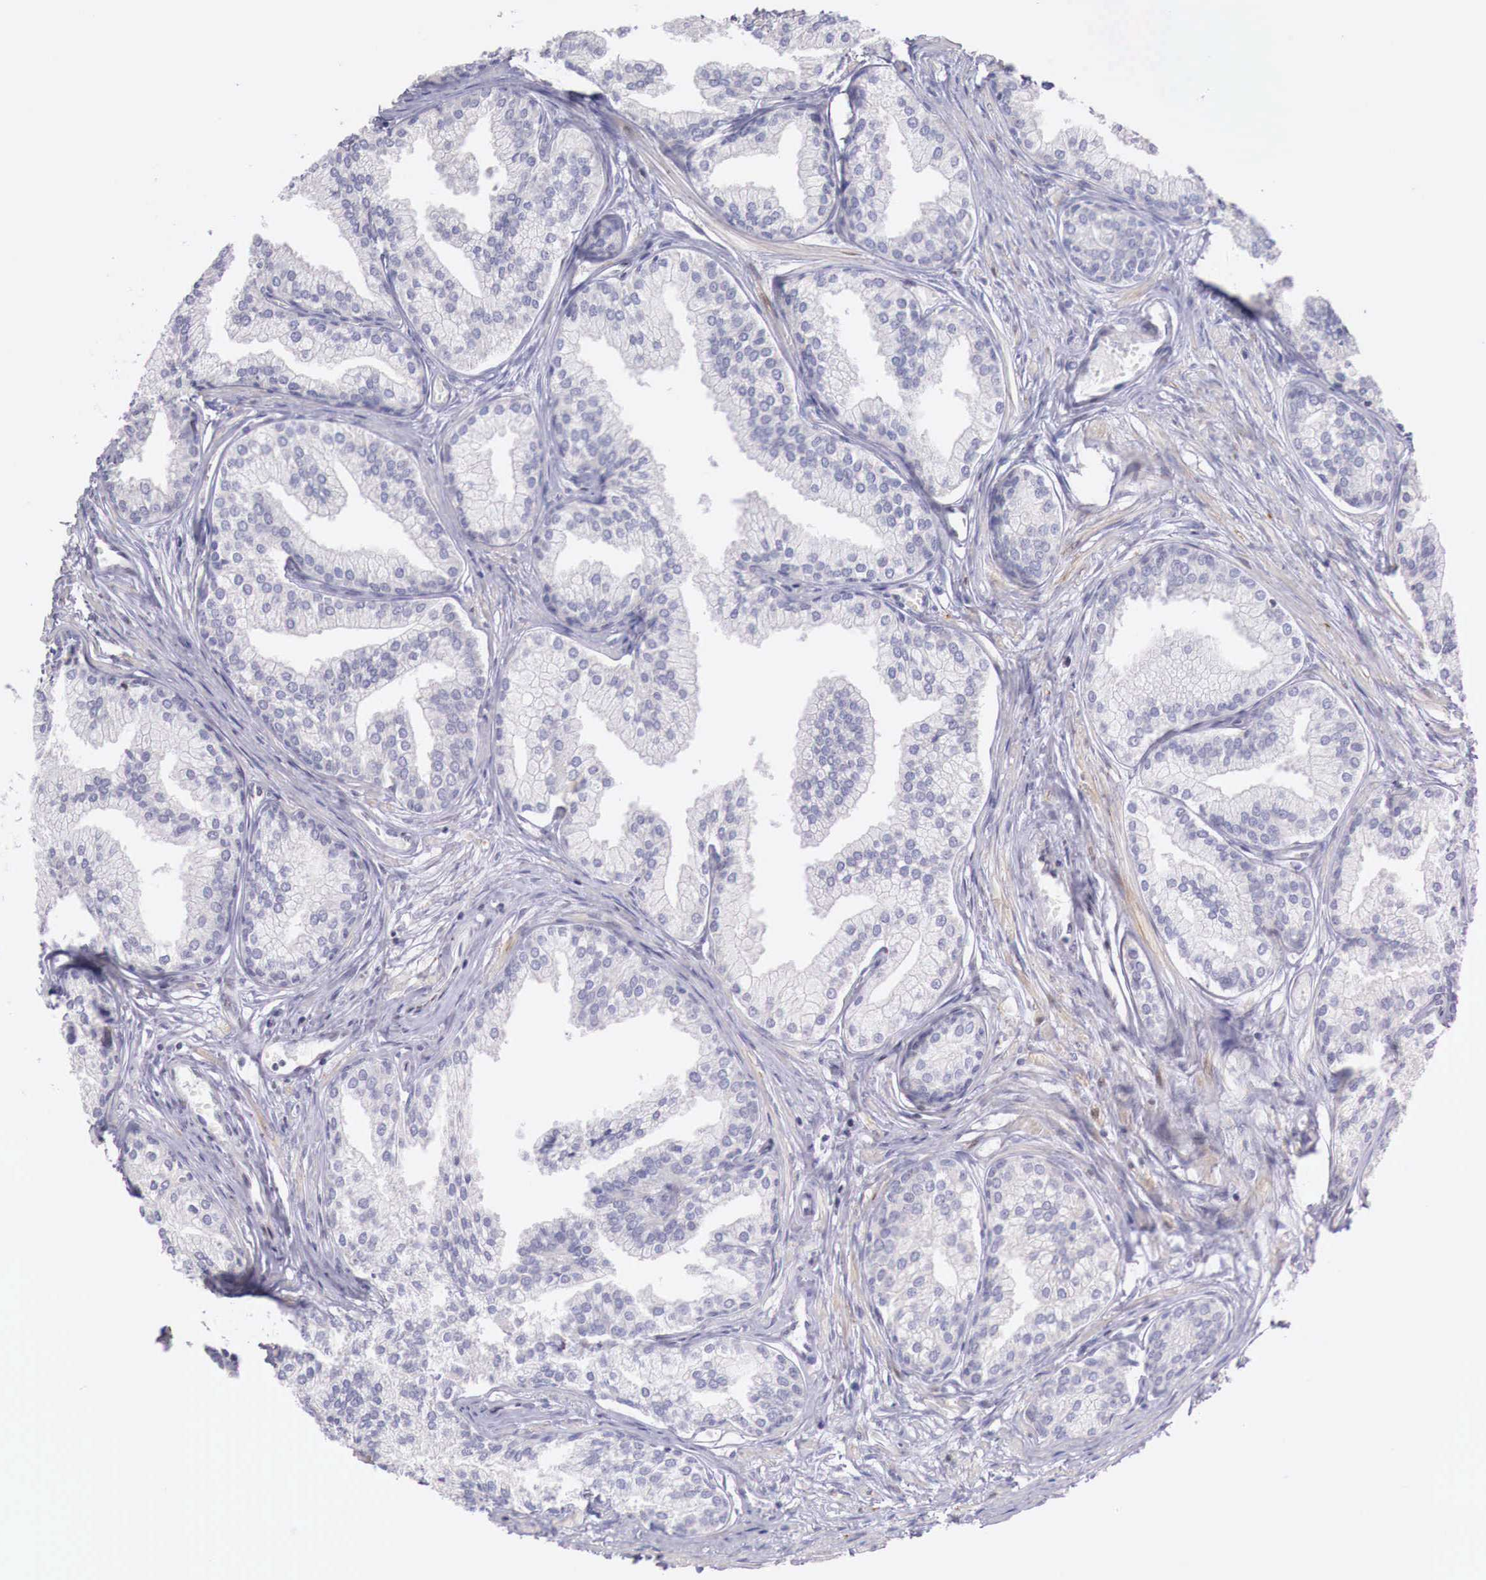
{"staining": {"intensity": "negative", "quantity": "none", "location": "none"}, "tissue": "prostate", "cell_type": "Glandular cells", "image_type": "normal", "snomed": [{"axis": "morphology", "description": "Normal tissue, NOS"}, {"axis": "topography", "description": "Prostate"}], "caption": "Immunohistochemistry of unremarkable human prostate demonstrates no staining in glandular cells. The staining was performed using DAB (3,3'-diaminobenzidine) to visualize the protein expression in brown, while the nuclei were stained in blue with hematoxylin (Magnification: 20x).", "gene": "CLCN5", "patient": {"sex": "male", "age": 68}}